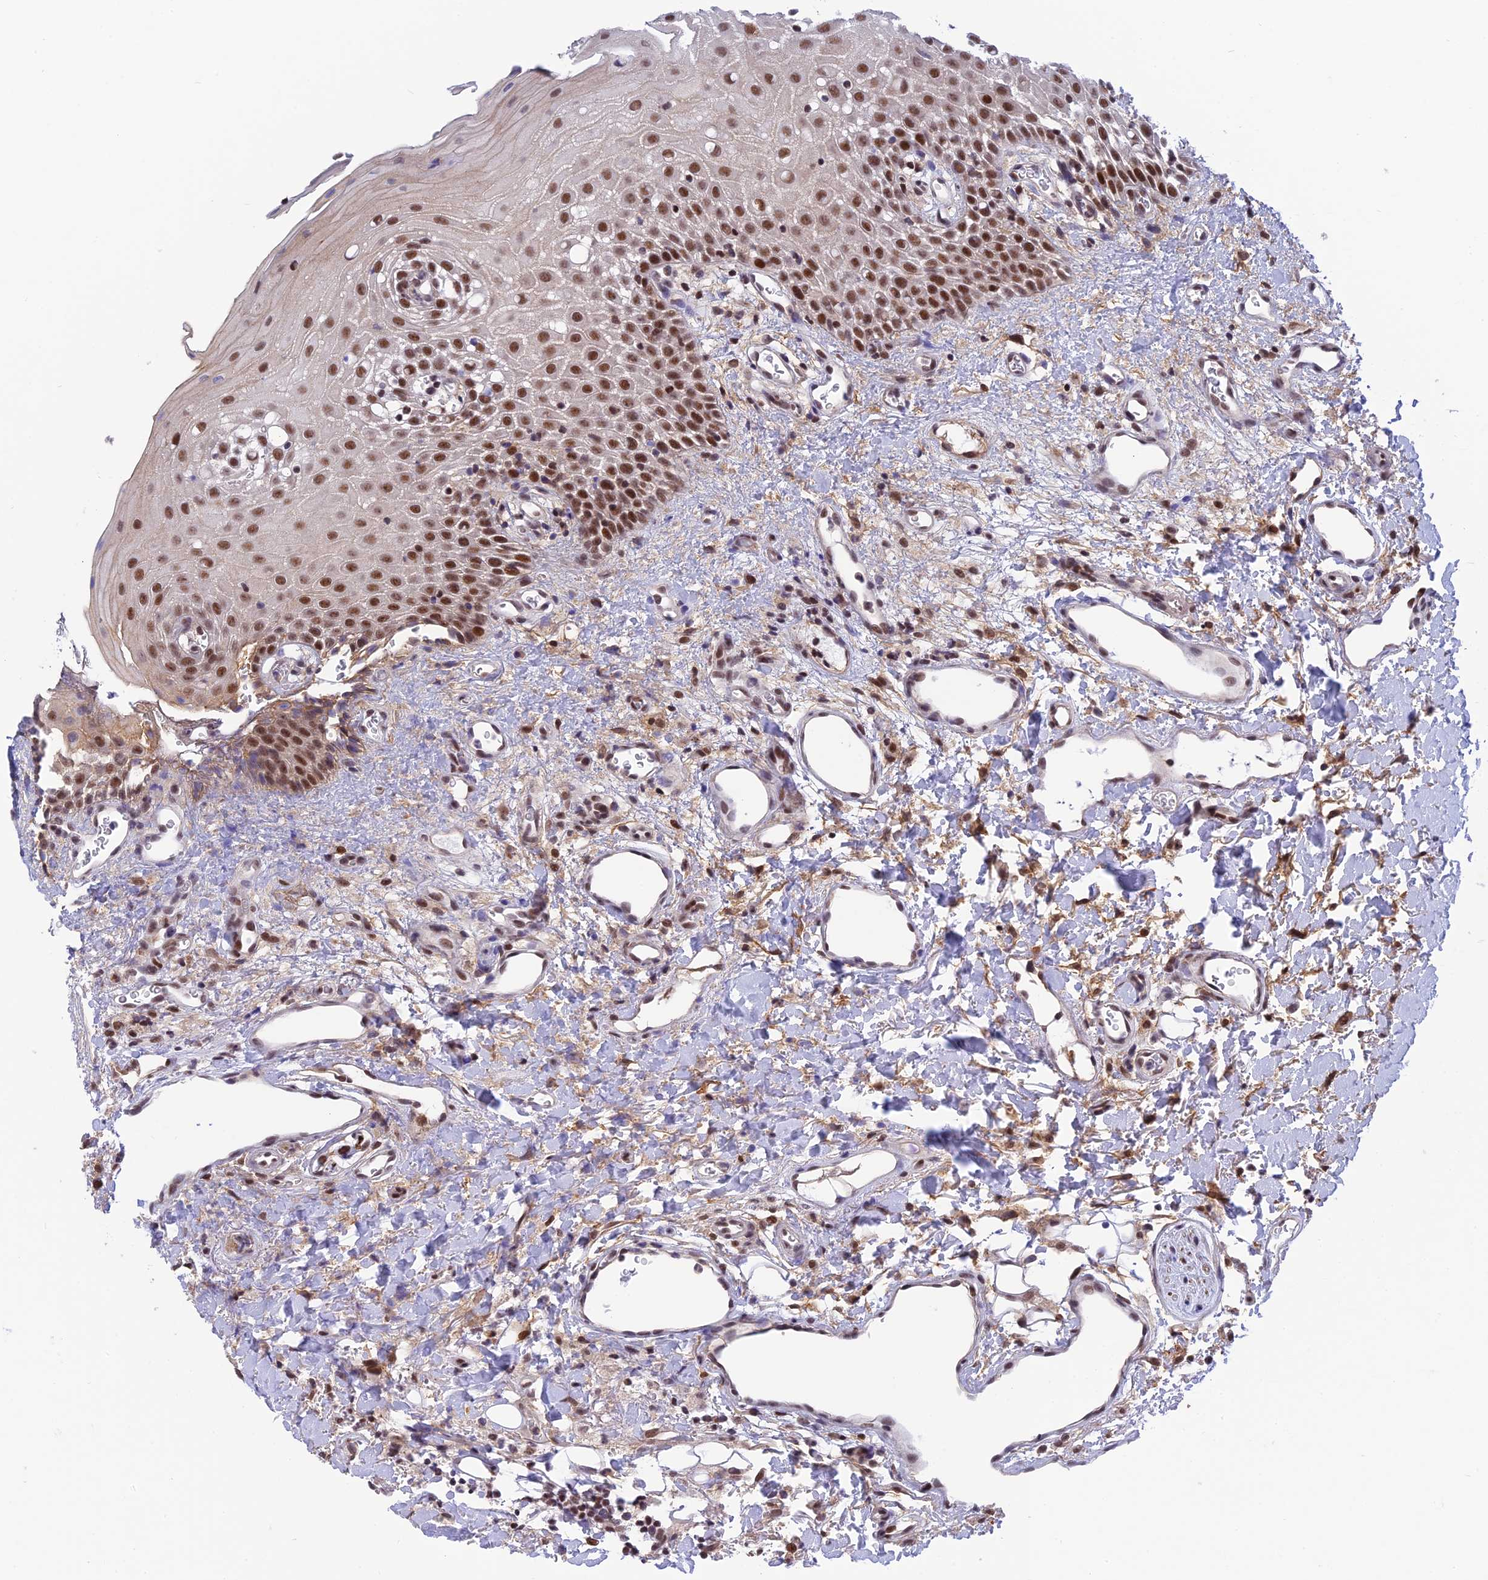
{"staining": {"intensity": "moderate", "quantity": ">75%", "location": "nuclear"}, "tissue": "oral mucosa", "cell_type": "Squamous epithelial cells", "image_type": "normal", "snomed": [{"axis": "morphology", "description": "Normal tissue, NOS"}, {"axis": "topography", "description": "Oral tissue"}], "caption": "An IHC photomicrograph of benign tissue is shown. Protein staining in brown labels moderate nuclear positivity in oral mucosa within squamous epithelial cells.", "gene": "TCEA1", "patient": {"sex": "female", "age": 70}}